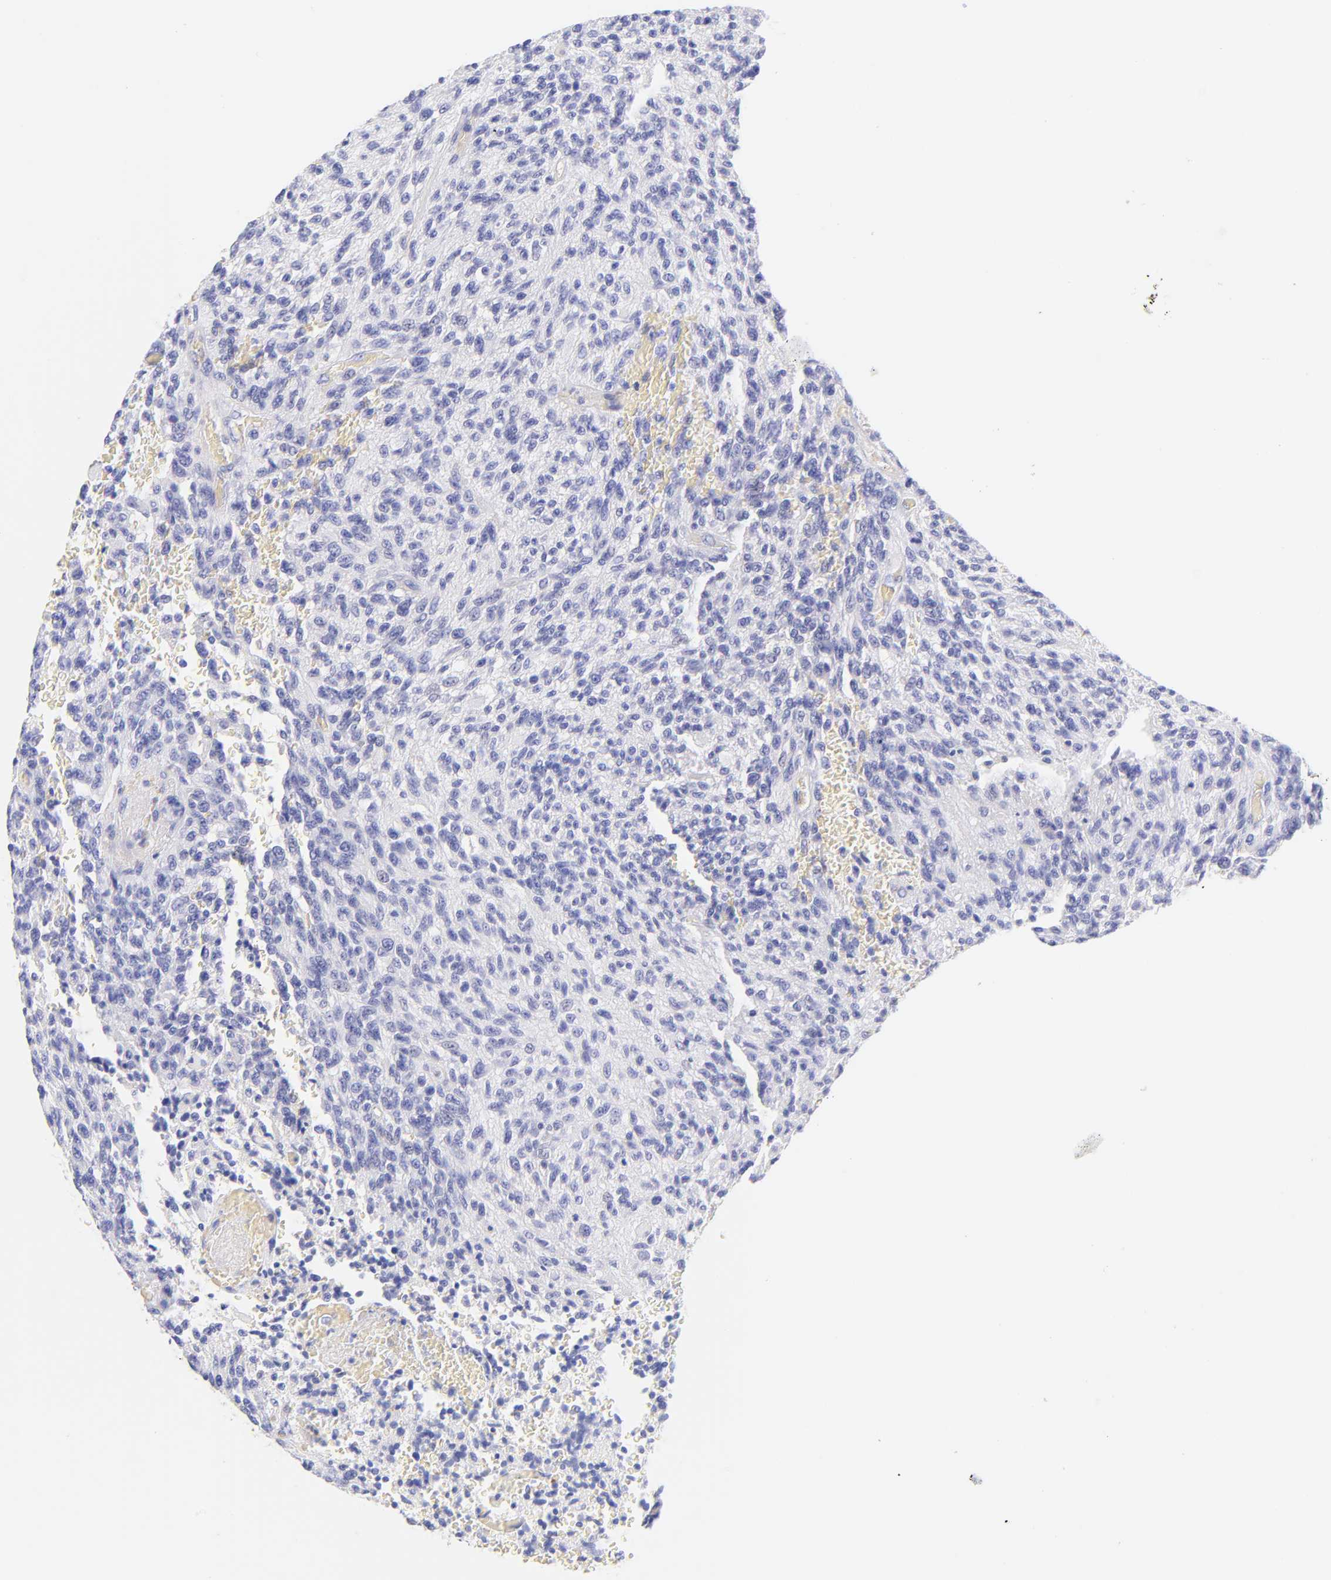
{"staining": {"intensity": "negative", "quantity": "none", "location": "none"}, "tissue": "glioma", "cell_type": "Tumor cells", "image_type": "cancer", "snomed": [{"axis": "morphology", "description": "Normal tissue, NOS"}, {"axis": "morphology", "description": "Glioma, malignant, High grade"}, {"axis": "topography", "description": "Cerebral cortex"}], "caption": "The histopathology image exhibits no significant expression in tumor cells of malignant glioma (high-grade).", "gene": "FRMPD3", "patient": {"sex": "male", "age": 56}}